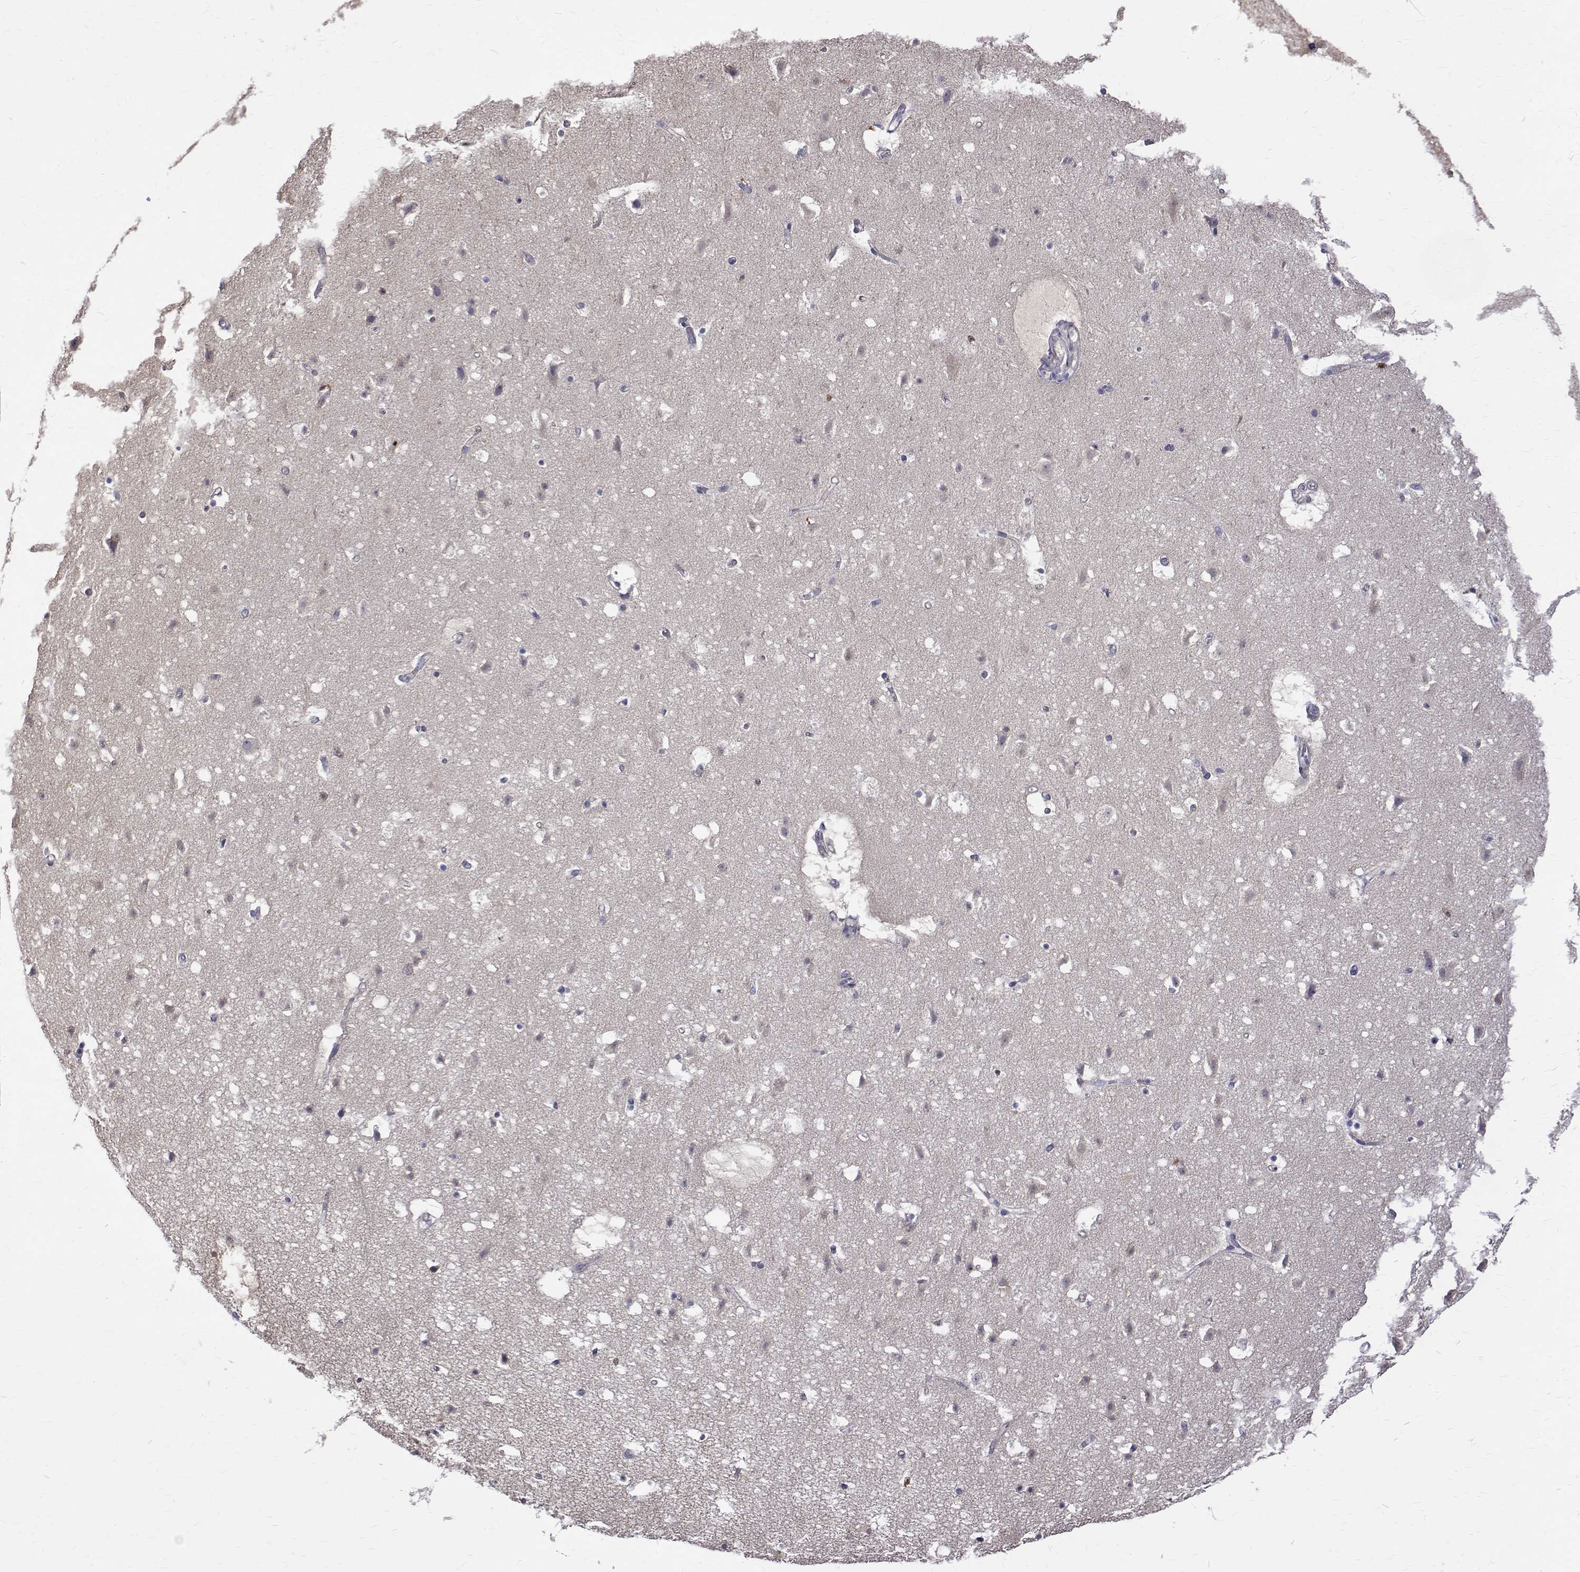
{"staining": {"intensity": "negative", "quantity": "none", "location": "none"}, "tissue": "cerebral cortex", "cell_type": "Endothelial cells", "image_type": "normal", "snomed": [{"axis": "morphology", "description": "Normal tissue, NOS"}, {"axis": "topography", "description": "Cerebral cortex"}], "caption": "IHC of normal human cerebral cortex displays no positivity in endothelial cells.", "gene": "PADI1", "patient": {"sex": "female", "age": 42}}